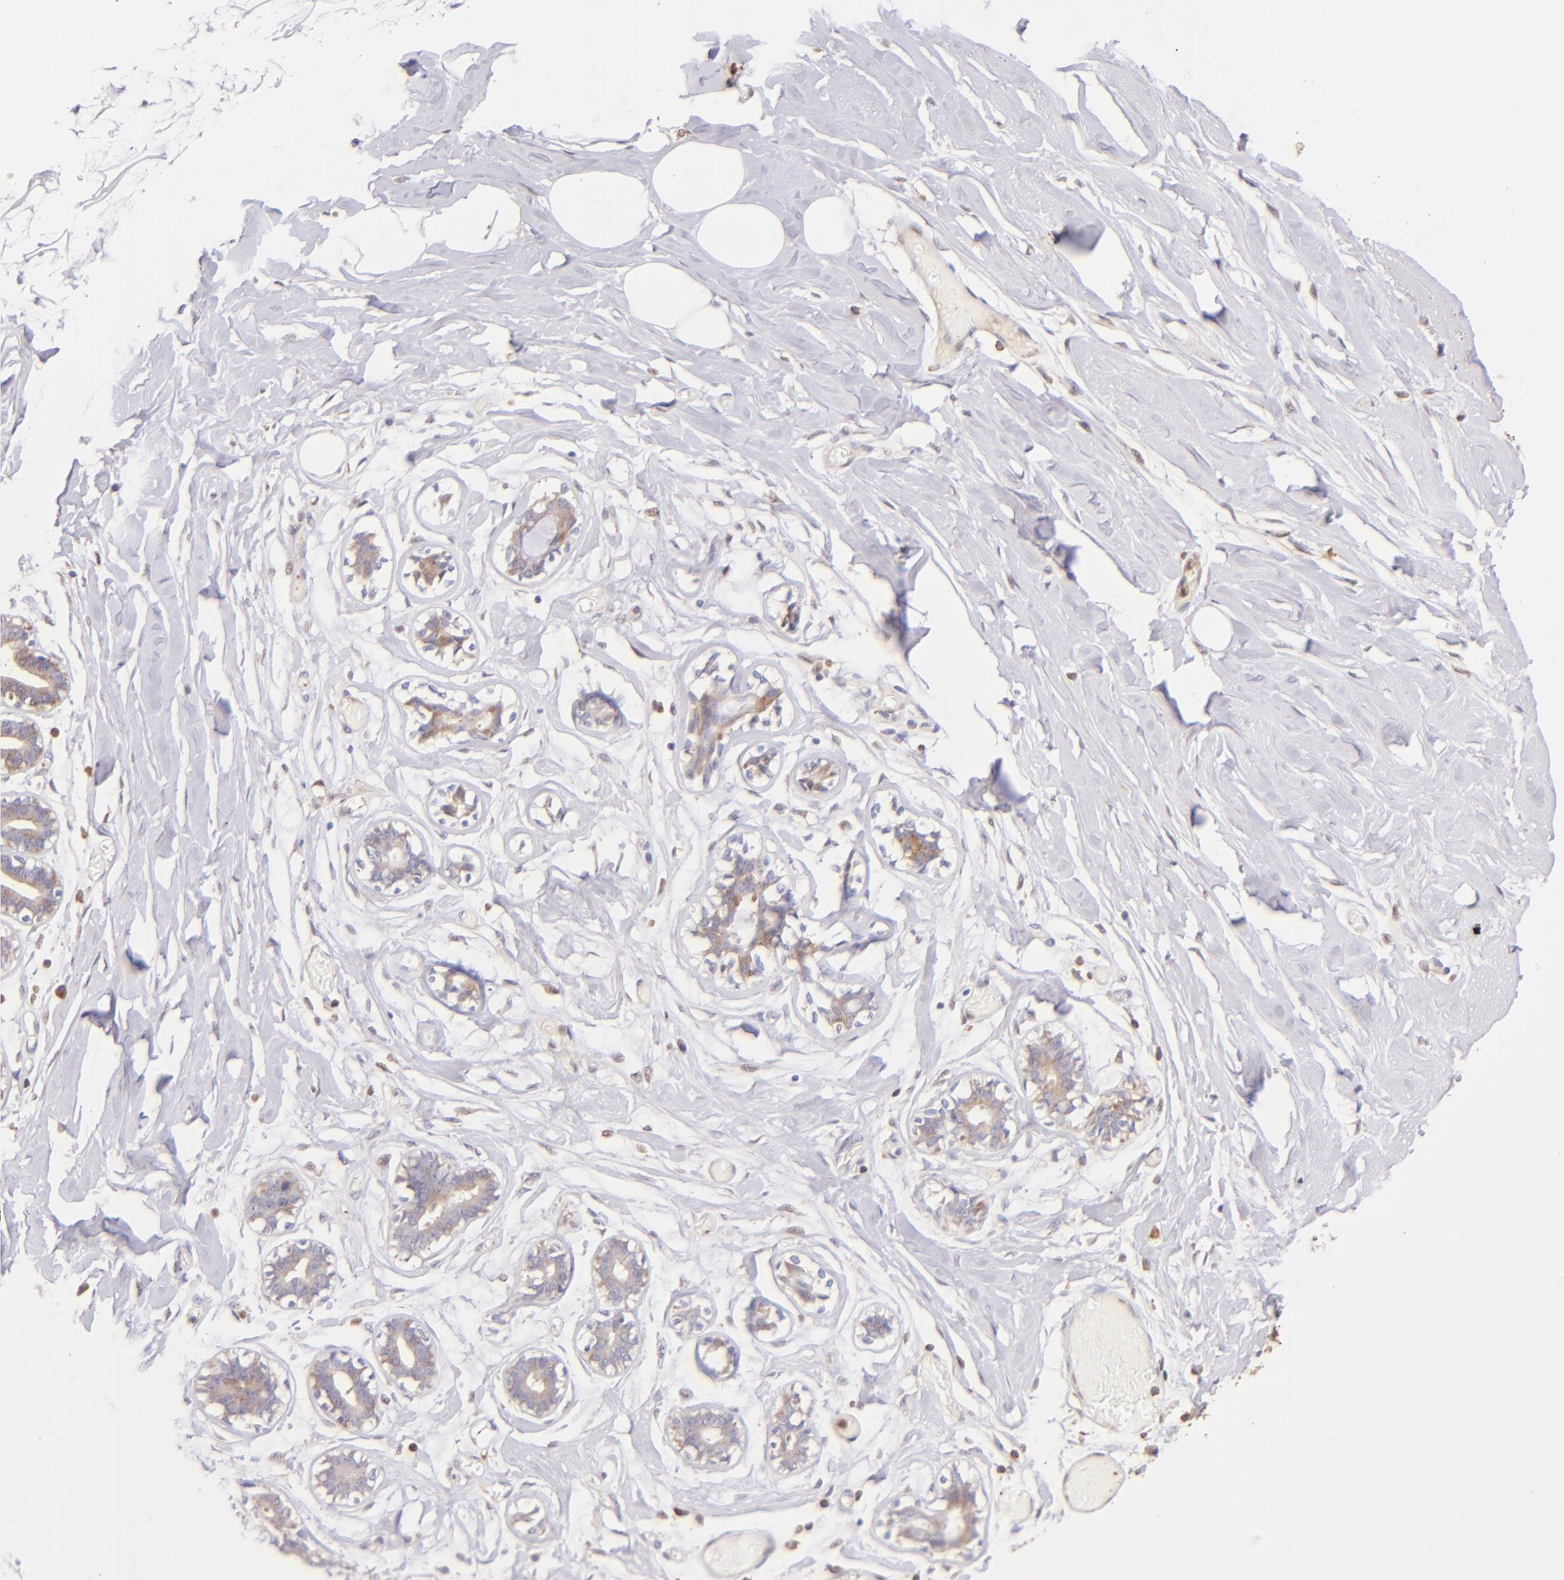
{"staining": {"intensity": "negative", "quantity": "none", "location": "none"}, "tissue": "breast", "cell_type": "Adipocytes", "image_type": "normal", "snomed": [{"axis": "morphology", "description": "Normal tissue, NOS"}, {"axis": "morphology", "description": "Fibrosis, NOS"}, {"axis": "topography", "description": "Breast"}], "caption": "This is a micrograph of IHC staining of normal breast, which shows no positivity in adipocytes. (DAB (3,3'-diaminobenzidine) IHC visualized using brightfield microscopy, high magnification).", "gene": "BTK", "patient": {"sex": "female", "age": 39}}